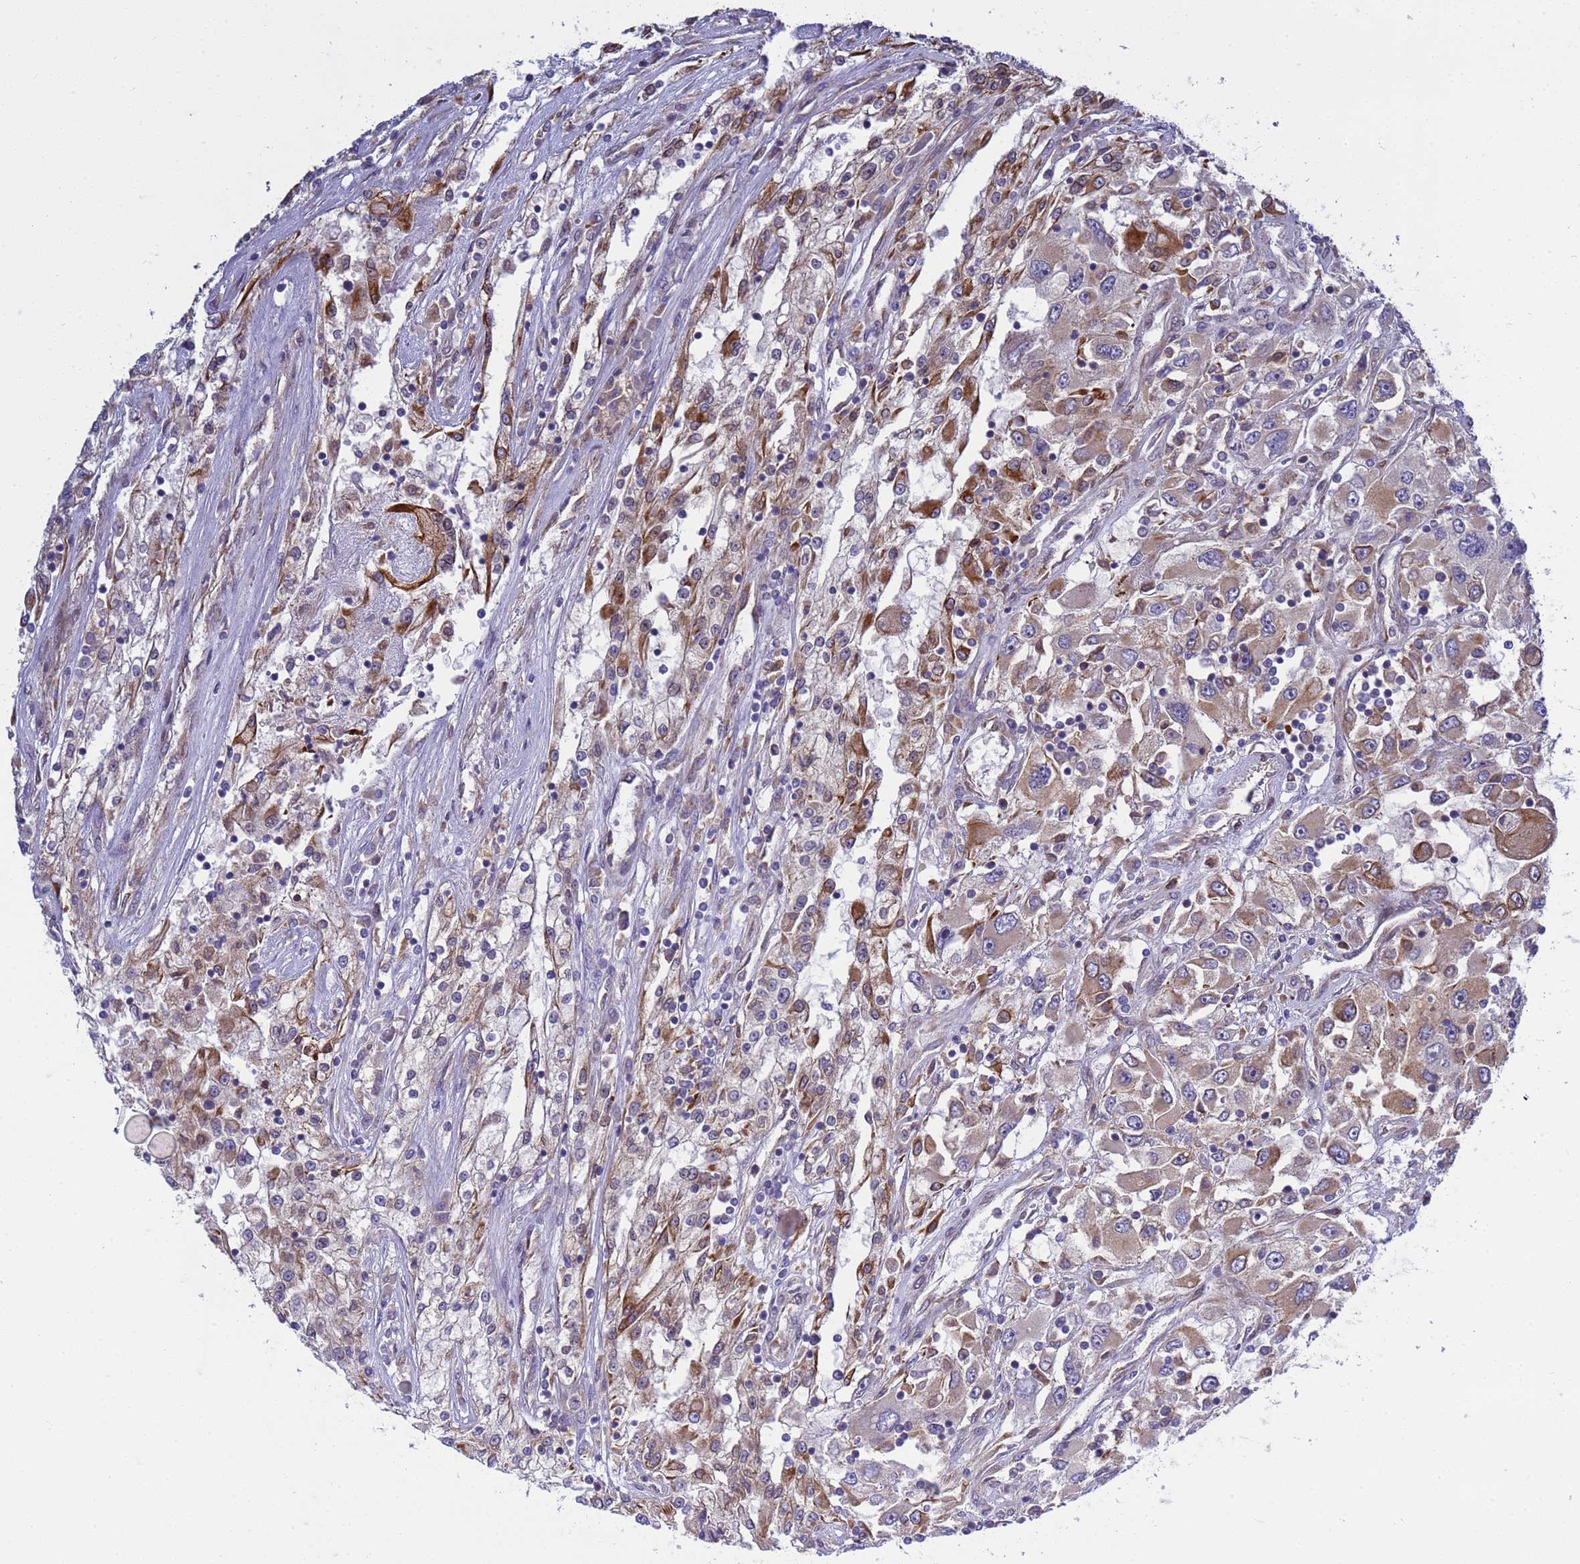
{"staining": {"intensity": "weak", "quantity": "25%-75%", "location": "cytoplasmic/membranous"}, "tissue": "renal cancer", "cell_type": "Tumor cells", "image_type": "cancer", "snomed": [{"axis": "morphology", "description": "Adenocarcinoma, NOS"}, {"axis": "topography", "description": "Kidney"}], "caption": "Immunohistochemistry (IHC) photomicrograph of neoplastic tissue: adenocarcinoma (renal) stained using IHC exhibits low levels of weak protein expression localized specifically in the cytoplasmic/membranous of tumor cells, appearing as a cytoplasmic/membranous brown color.", "gene": "RAPGEF4", "patient": {"sex": "female", "age": 52}}